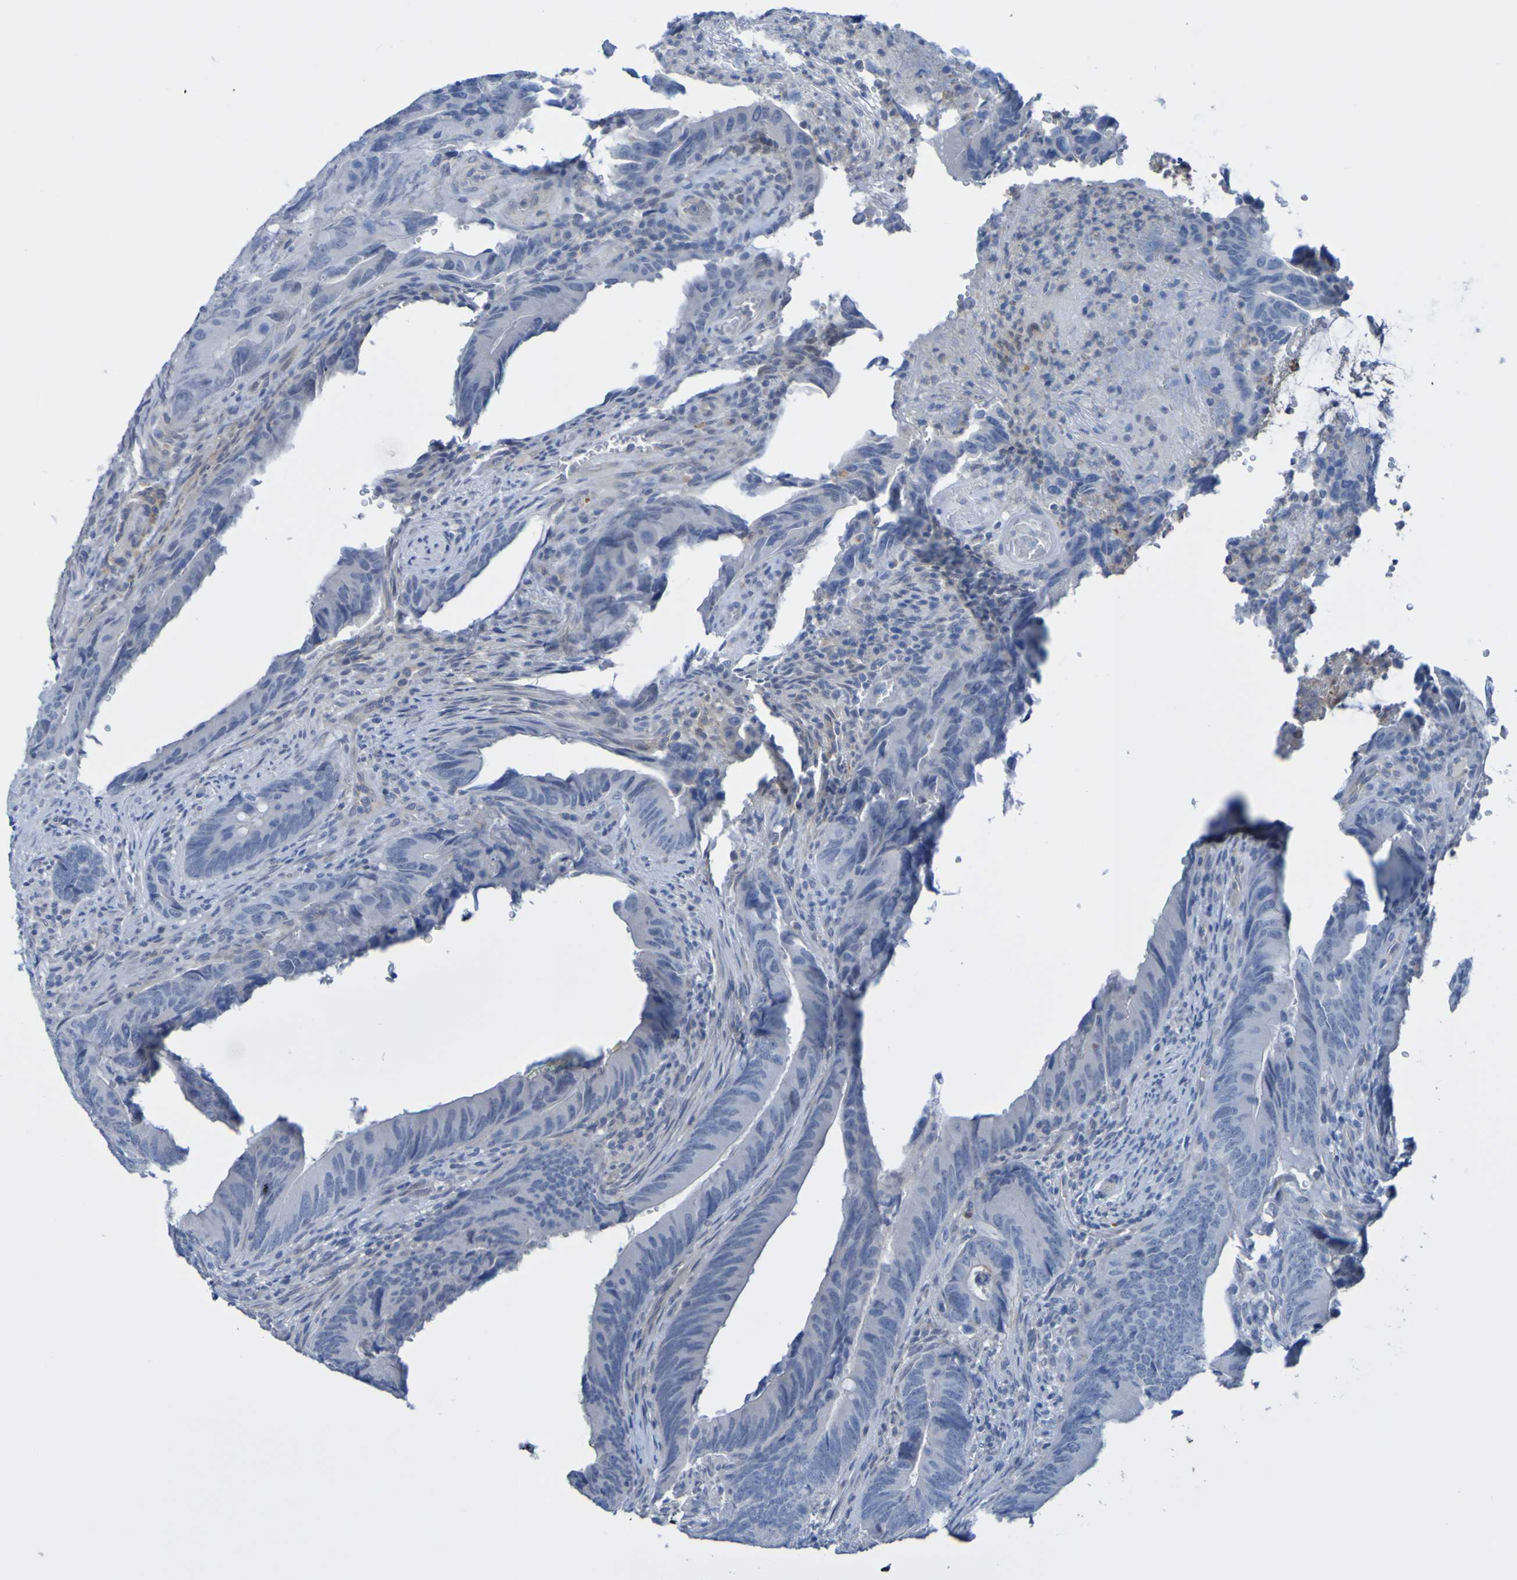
{"staining": {"intensity": "negative", "quantity": "none", "location": "none"}, "tissue": "colorectal cancer", "cell_type": "Tumor cells", "image_type": "cancer", "snomed": [{"axis": "morphology", "description": "Normal tissue, NOS"}, {"axis": "morphology", "description": "Adenocarcinoma, NOS"}, {"axis": "topography", "description": "Colon"}], "caption": "This image is of adenocarcinoma (colorectal) stained with immunohistochemistry (IHC) to label a protein in brown with the nuclei are counter-stained blue. There is no expression in tumor cells.", "gene": "ACMSD", "patient": {"sex": "male", "age": 56}}